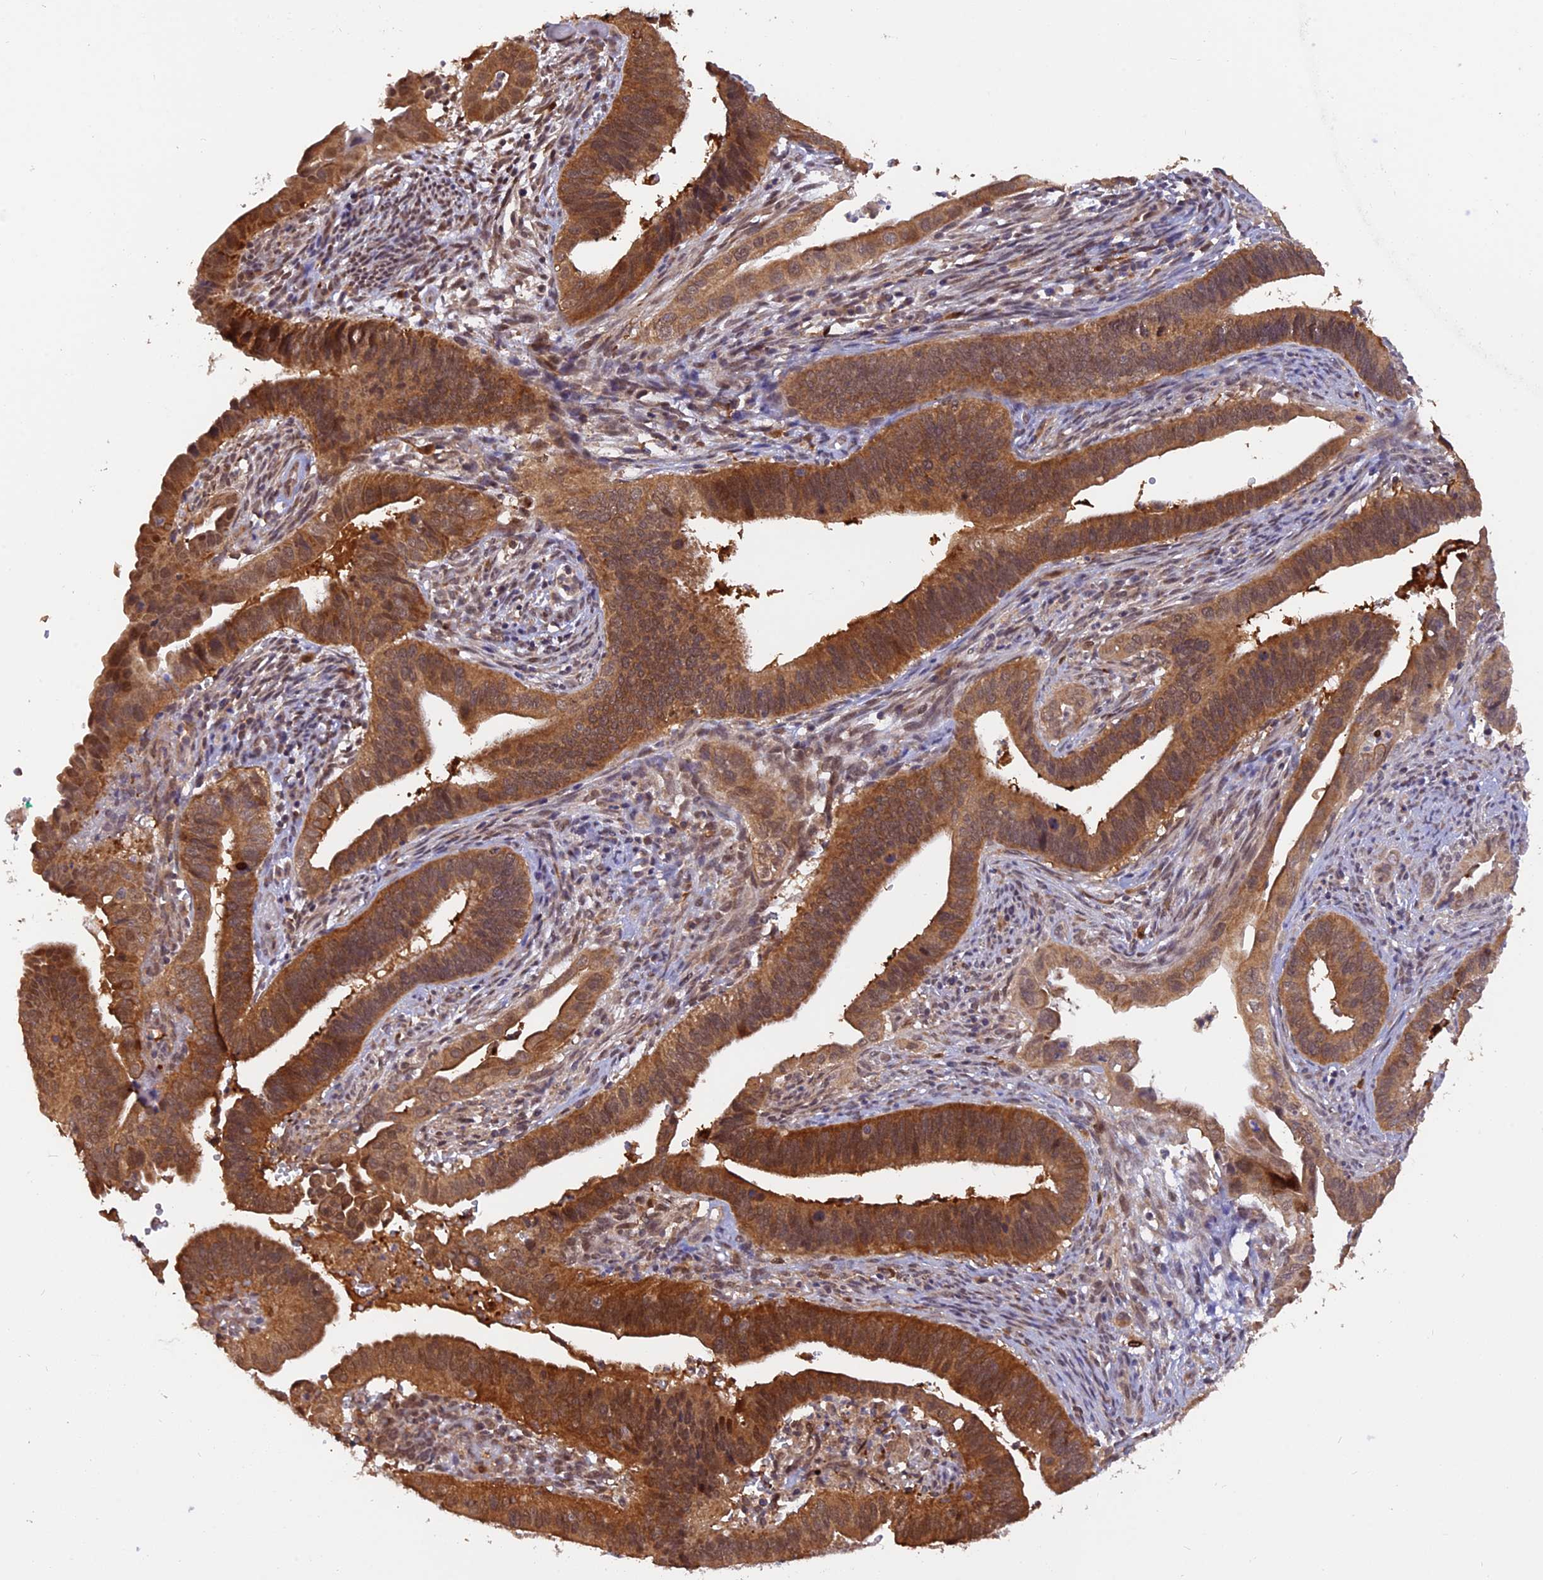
{"staining": {"intensity": "moderate", "quantity": ">75%", "location": "cytoplasmic/membranous,nuclear"}, "tissue": "cervical cancer", "cell_type": "Tumor cells", "image_type": "cancer", "snomed": [{"axis": "morphology", "description": "Adenocarcinoma, NOS"}, {"axis": "topography", "description": "Cervix"}], "caption": "Immunohistochemistry (IHC) (DAB) staining of adenocarcinoma (cervical) demonstrates moderate cytoplasmic/membranous and nuclear protein positivity in approximately >75% of tumor cells.", "gene": "MNS1", "patient": {"sex": "female", "age": 42}}